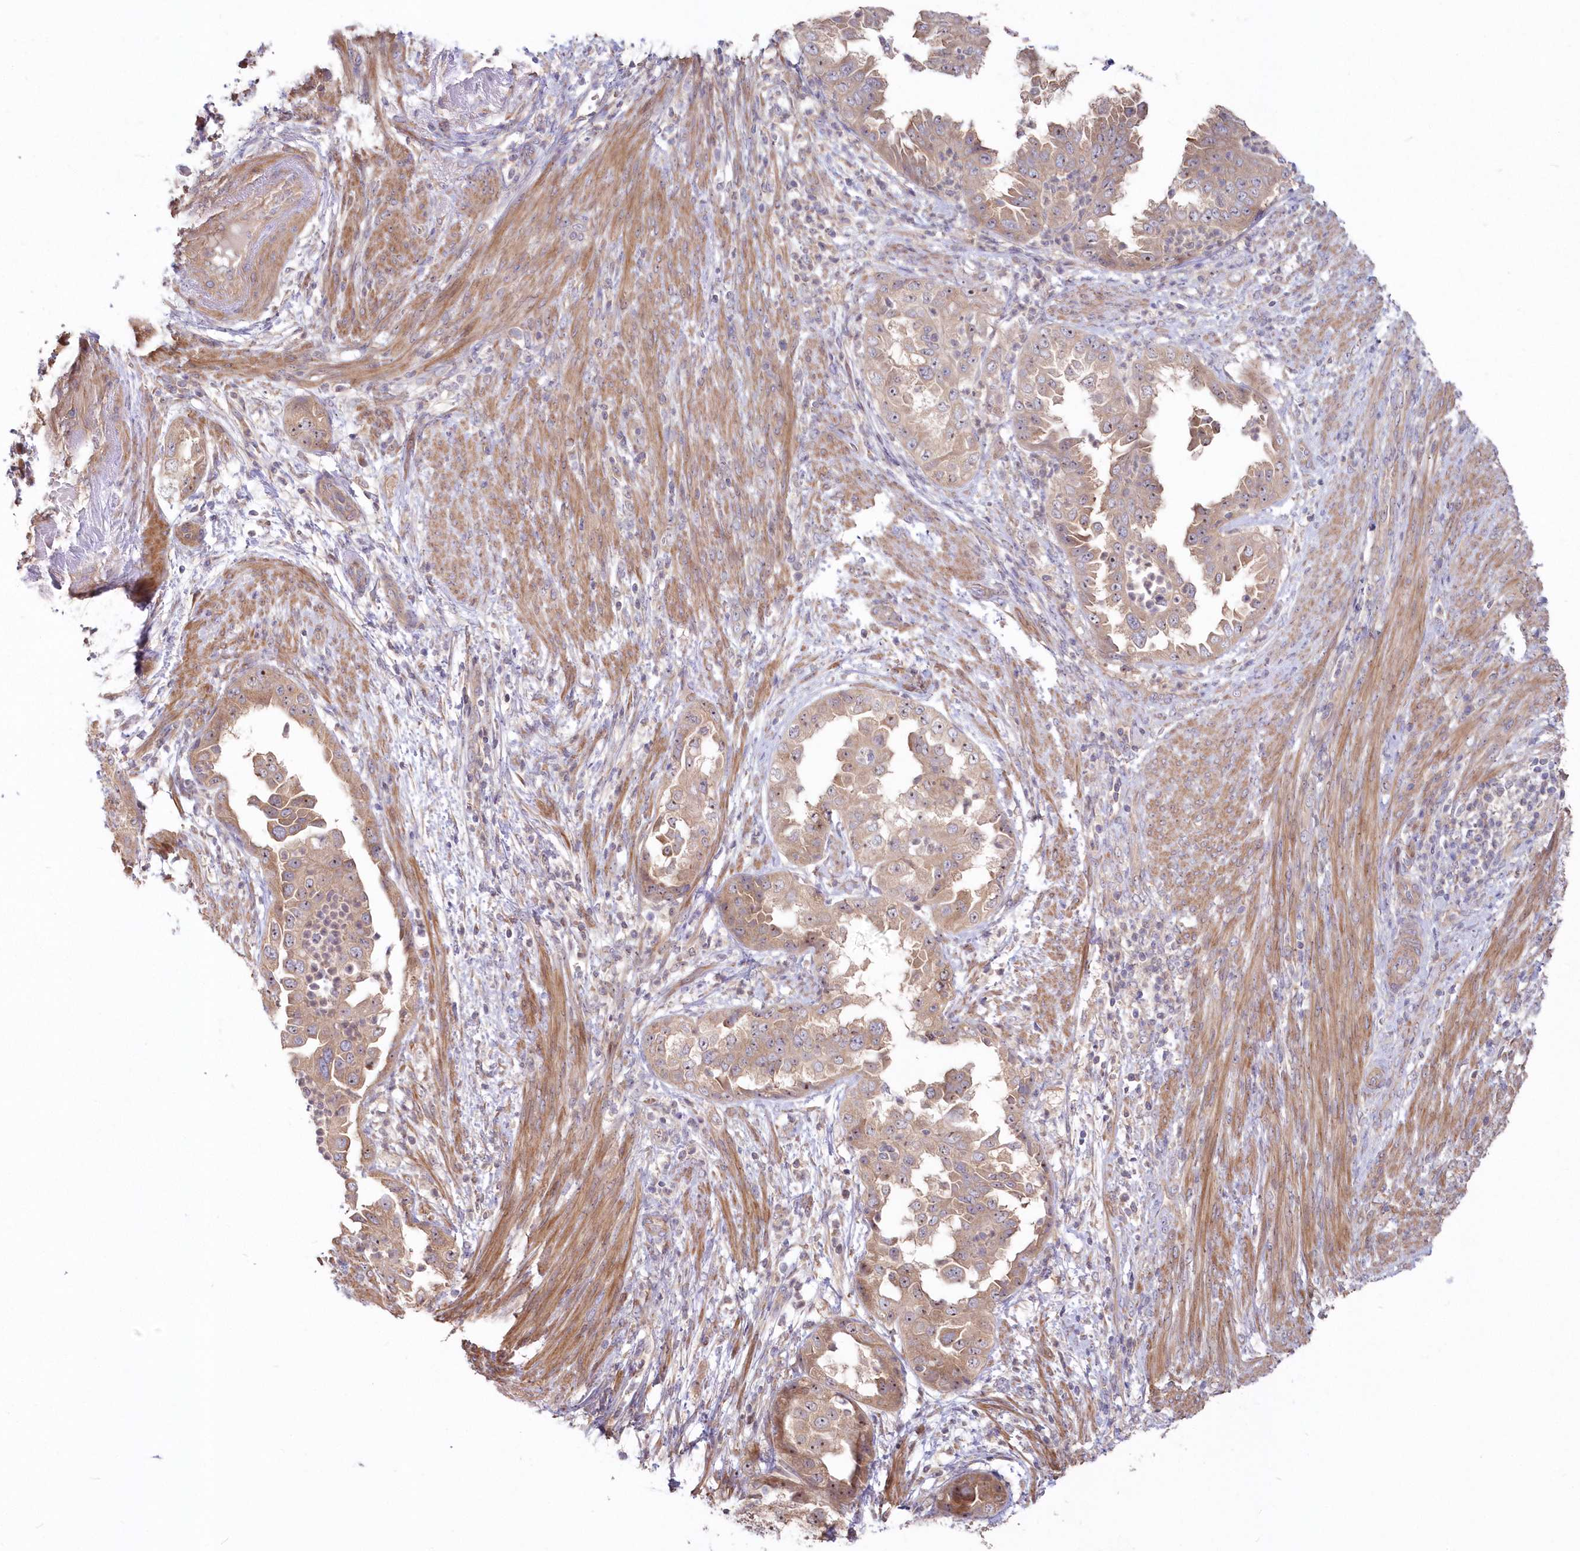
{"staining": {"intensity": "weak", "quantity": ">75%", "location": "cytoplasmic/membranous,nuclear"}, "tissue": "endometrial cancer", "cell_type": "Tumor cells", "image_type": "cancer", "snomed": [{"axis": "morphology", "description": "Adenocarcinoma, NOS"}, {"axis": "topography", "description": "Endometrium"}], "caption": "Immunohistochemistry (IHC) staining of endometrial adenocarcinoma, which exhibits low levels of weak cytoplasmic/membranous and nuclear expression in about >75% of tumor cells indicating weak cytoplasmic/membranous and nuclear protein staining. The staining was performed using DAB (brown) for protein detection and nuclei were counterstained in hematoxylin (blue).", "gene": "TBCA", "patient": {"sex": "female", "age": 85}}